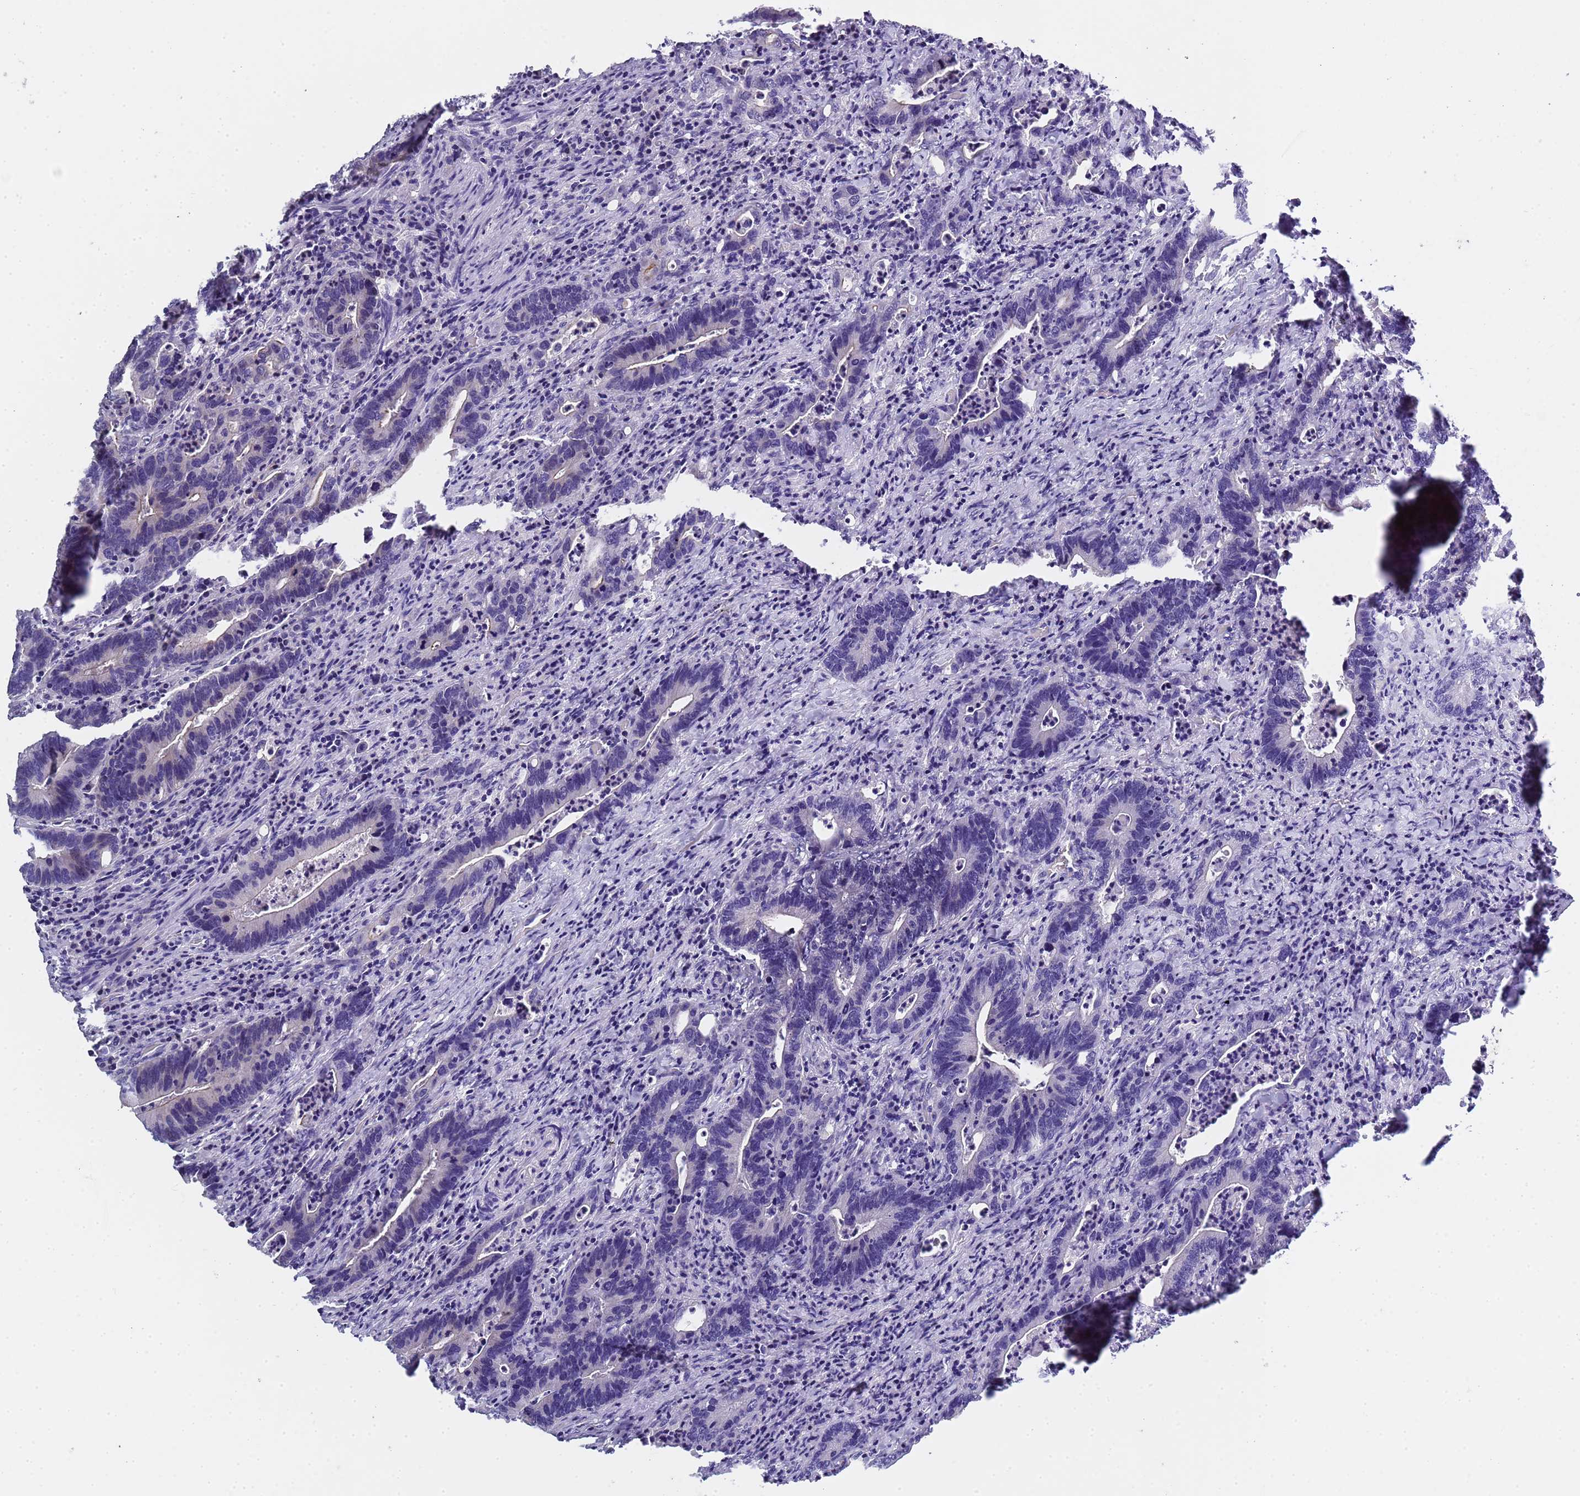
{"staining": {"intensity": "negative", "quantity": "none", "location": "none"}, "tissue": "colorectal cancer", "cell_type": "Tumor cells", "image_type": "cancer", "snomed": [{"axis": "morphology", "description": "Adenocarcinoma, NOS"}, {"axis": "topography", "description": "Colon"}], "caption": "Adenocarcinoma (colorectal) stained for a protein using immunohistochemistry (IHC) reveals no expression tumor cells.", "gene": "TRMT10A", "patient": {"sex": "female", "age": 75}}